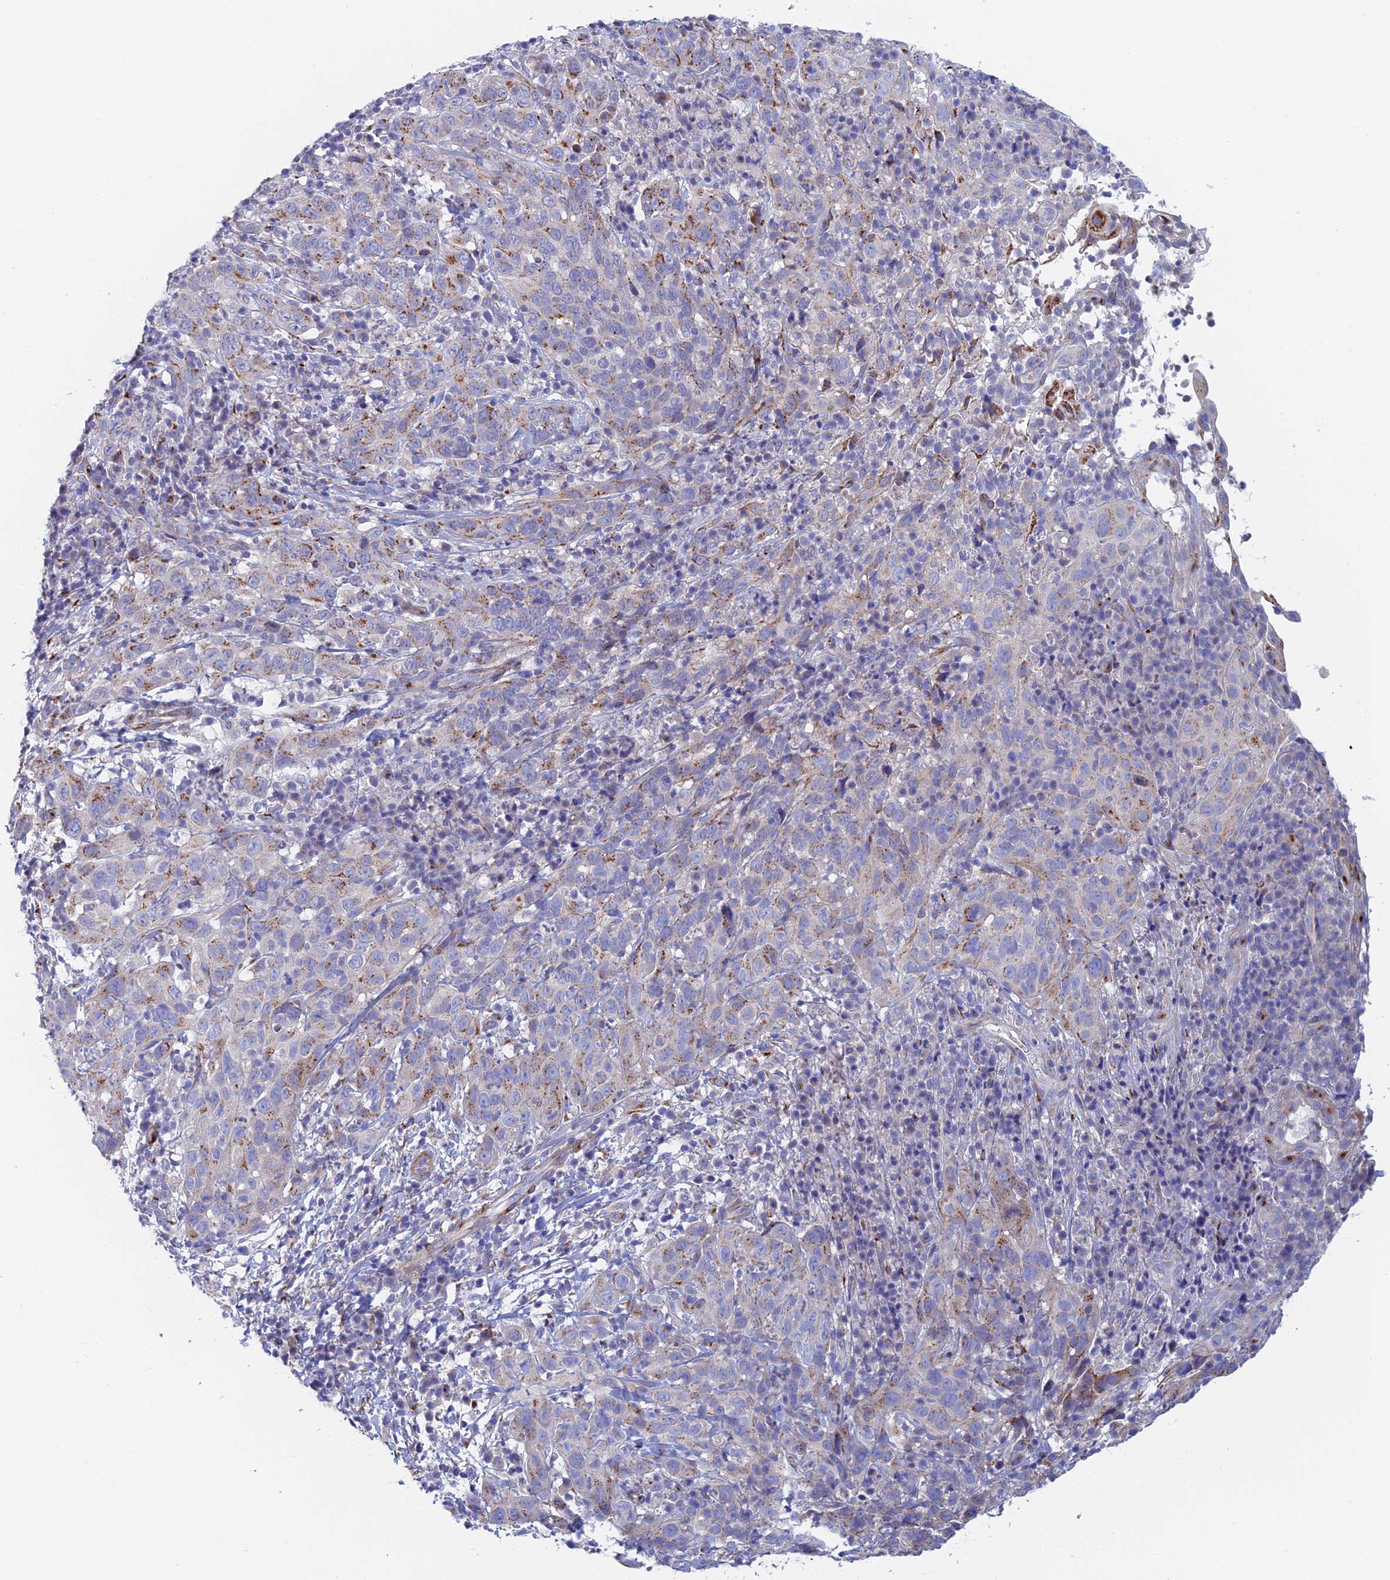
{"staining": {"intensity": "moderate", "quantity": "25%-75%", "location": "cytoplasmic/membranous"}, "tissue": "cervical cancer", "cell_type": "Tumor cells", "image_type": "cancer", "snomed": [{"axis": "morphology", "description": "Squamous cell carcinoma, NOS"}, {"axis": "topography", "description": "Cervix"}], "caption": "This histopathology image demonstrates immunohistochemistry (IHC) staining of squamous cell carcinoma (cervical), with medium moderate cytoplasmic/membranous positivity in approximately 25%-75% of tumor cells.", "gene": "SLC24A3", "patient": {"sex": "female", "age": 46}}